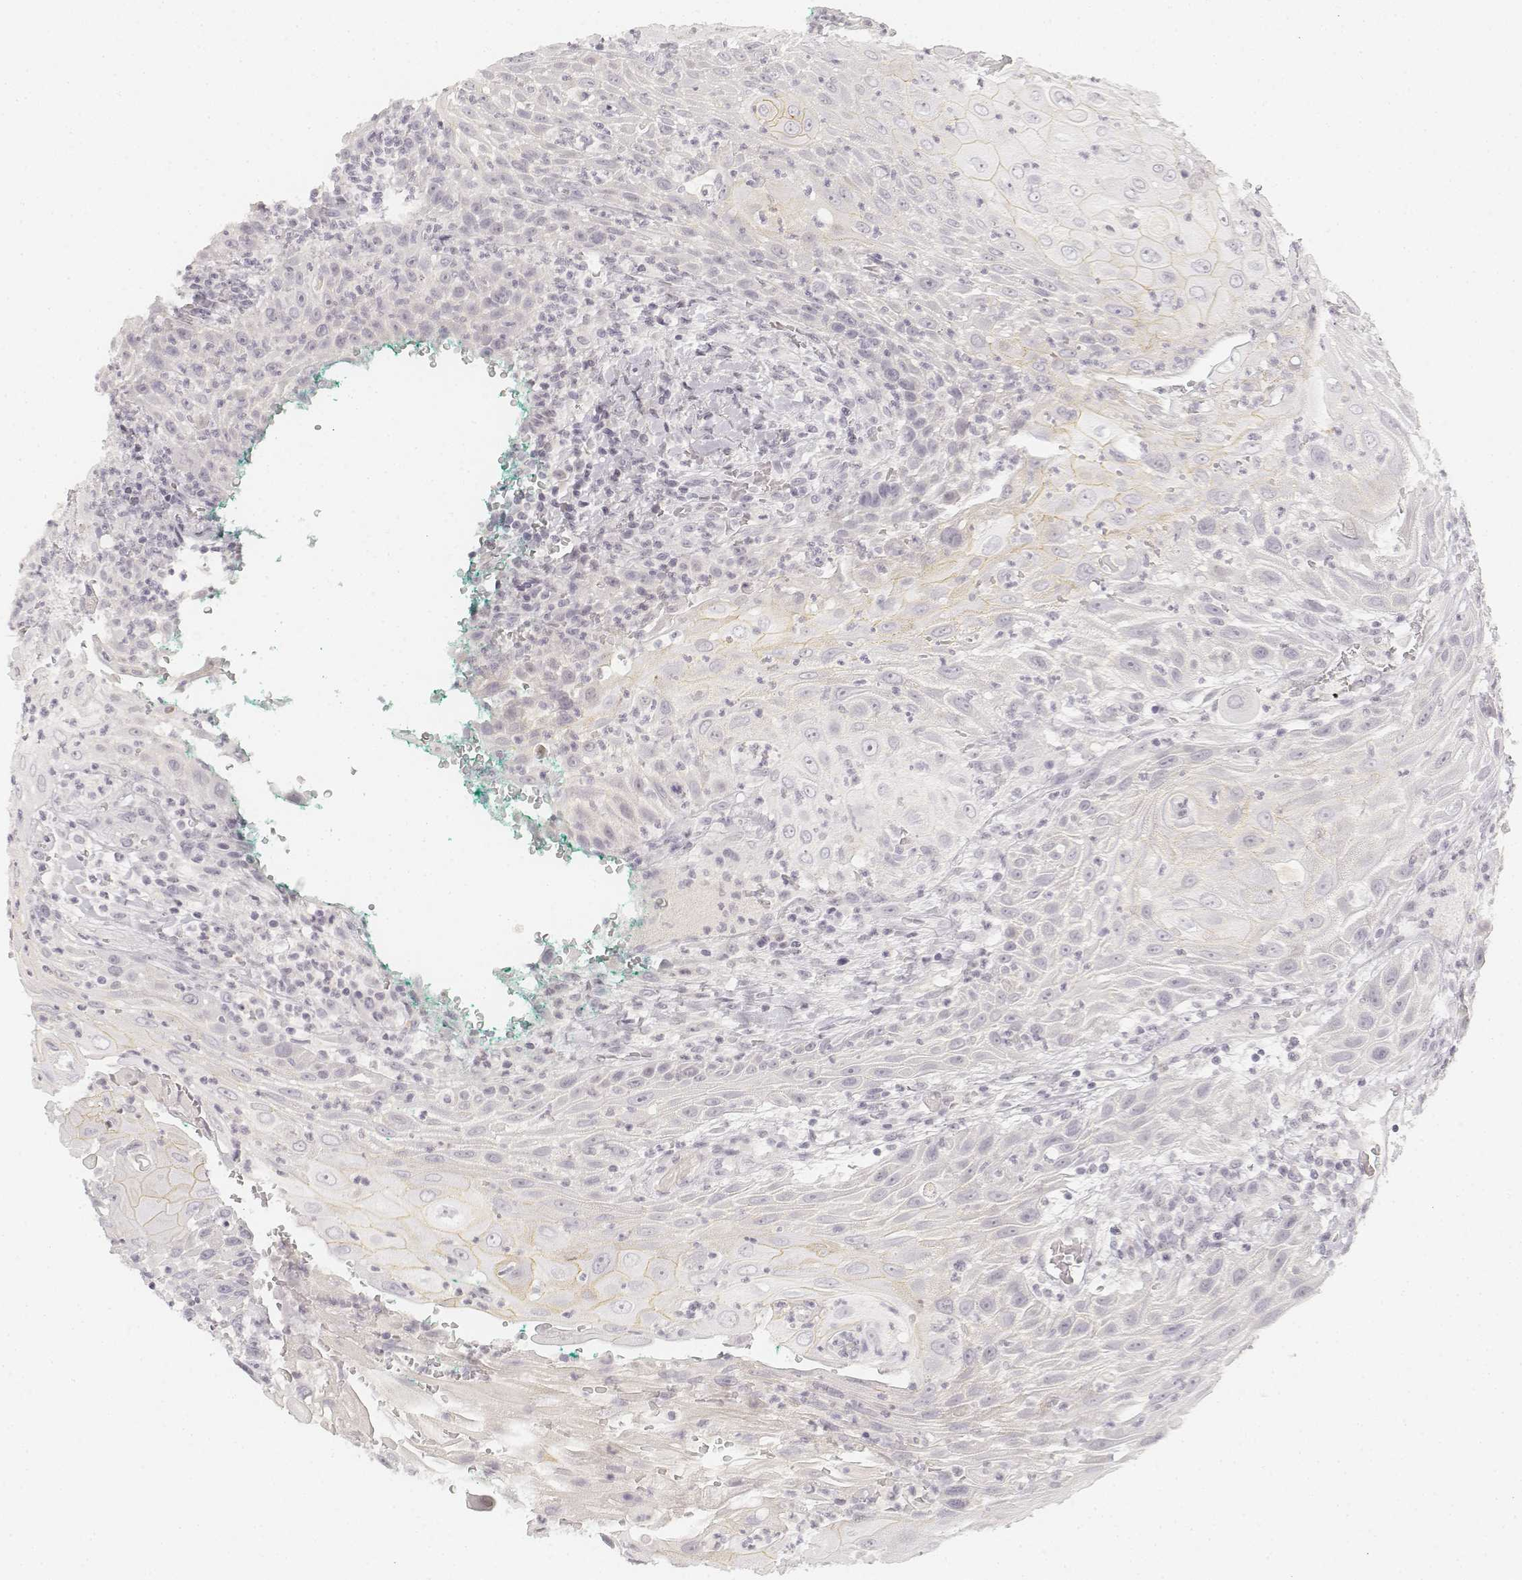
{"staining": {"intensity": "negative", "quantity": "none", "location": "none"}, "tissue": "head and neck cancer", "cell_type": "Tumor cells", "image_type": "cancer", "snomed": [{"axis": "morphology", "description": "Squamous cell carcinoma, NOS"}, {"axis": "topography", "description": "Head-Neck"}], "caption": "This is an IHC image of head and neck cancer. There is no expression in tumor cells.", "gene": "DSG4", "patient": {"sex": "male", "age": 69}}